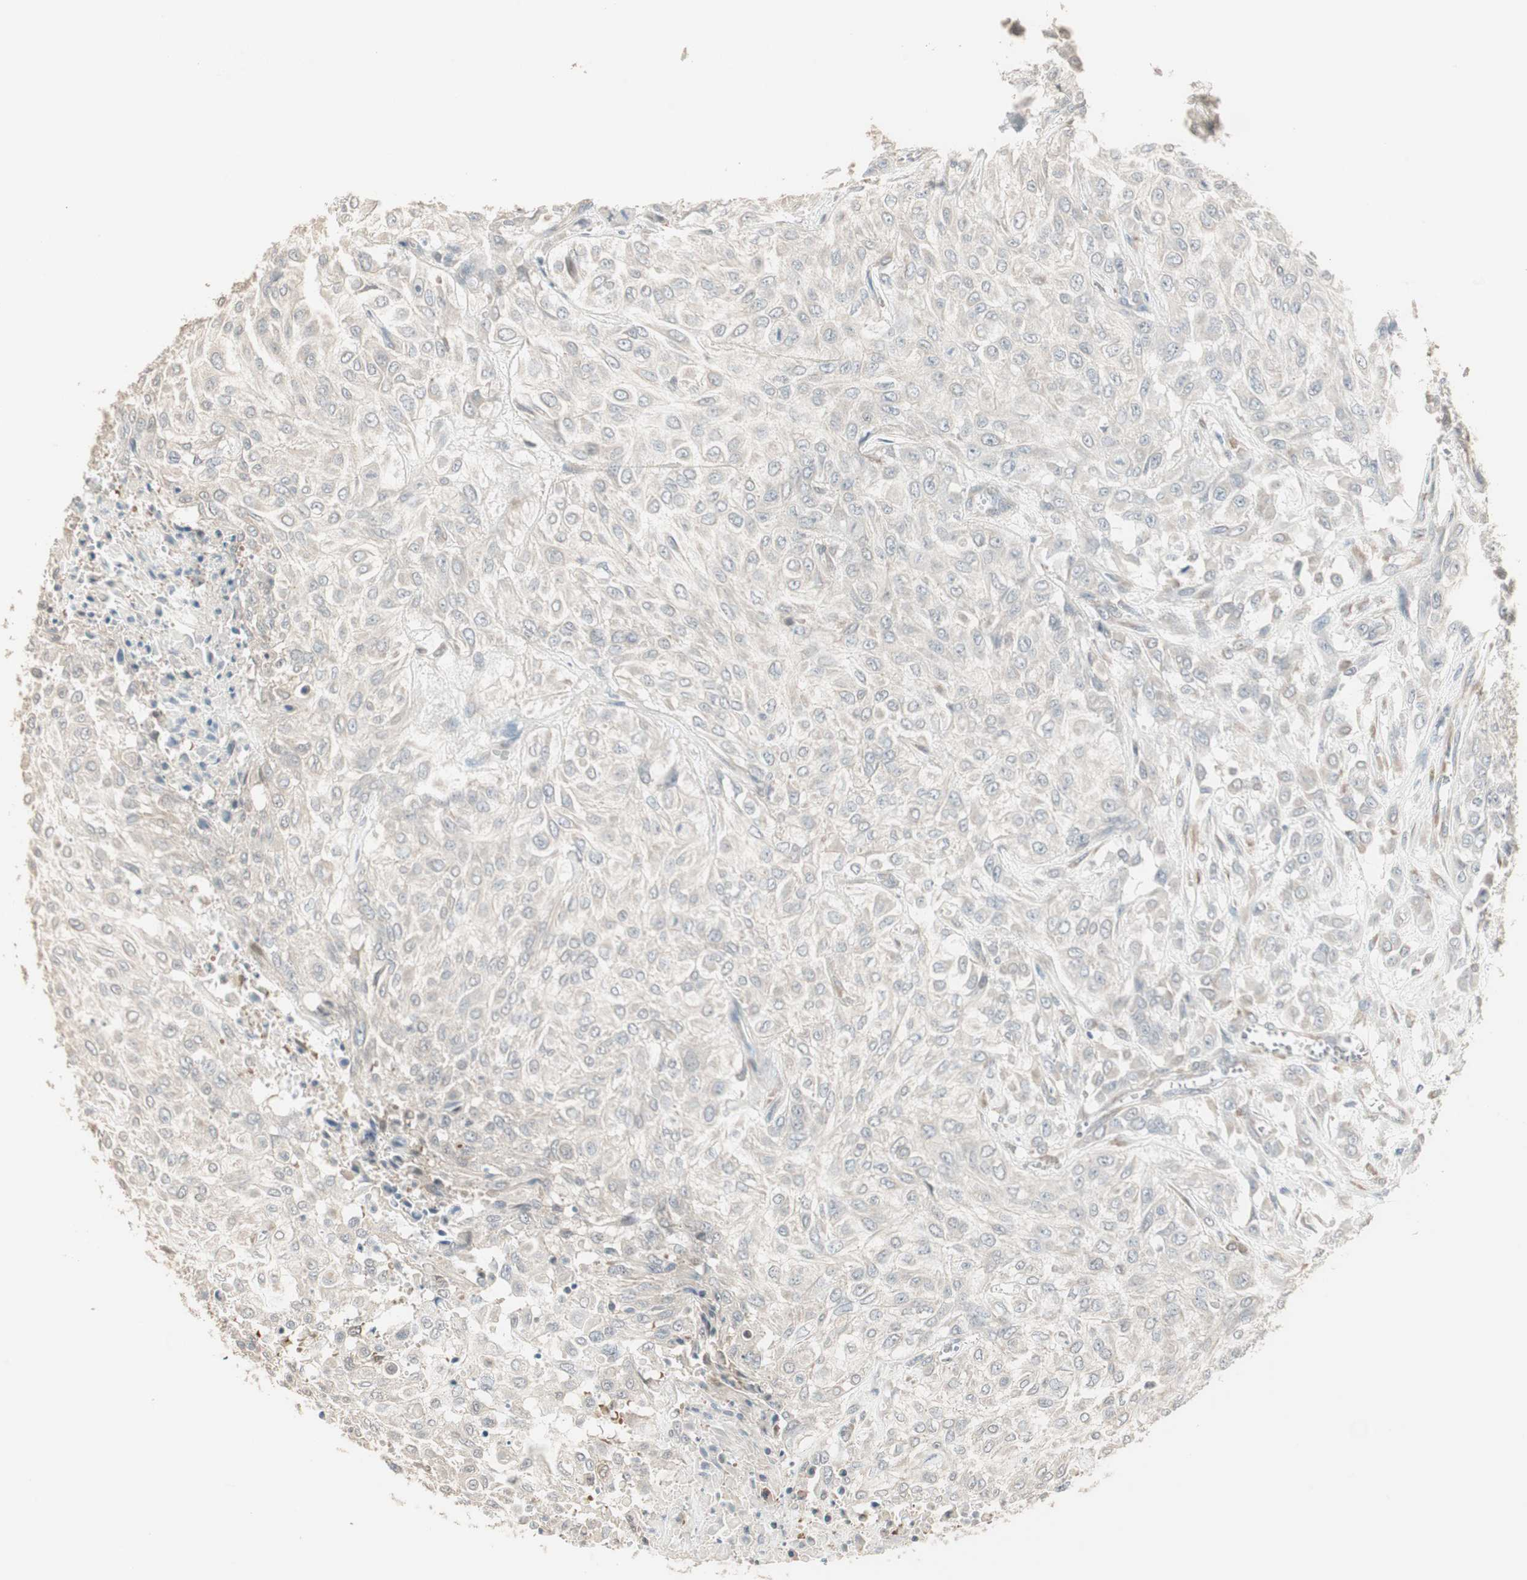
{"staining": {"intensity": "negative", "quantity": "none", "location": "none"}, "tissue": "urothelial cancer", "cell_type": "Tumor cells", "image_type": "cancer", "snomed": [{"axis": "morphology", "description": "Urothelial carcinoma, High grade"}, {"axis": "topography", "description": "Urinary bladder"}], "caption": "A high-resolution micrograph shows immunohistochemistry (IHC) staining of urothelial cancer, which displays no significant staining in tumor cells.", "gene": "PDZK1", "patient": {"sex": "male", "age": 57}}